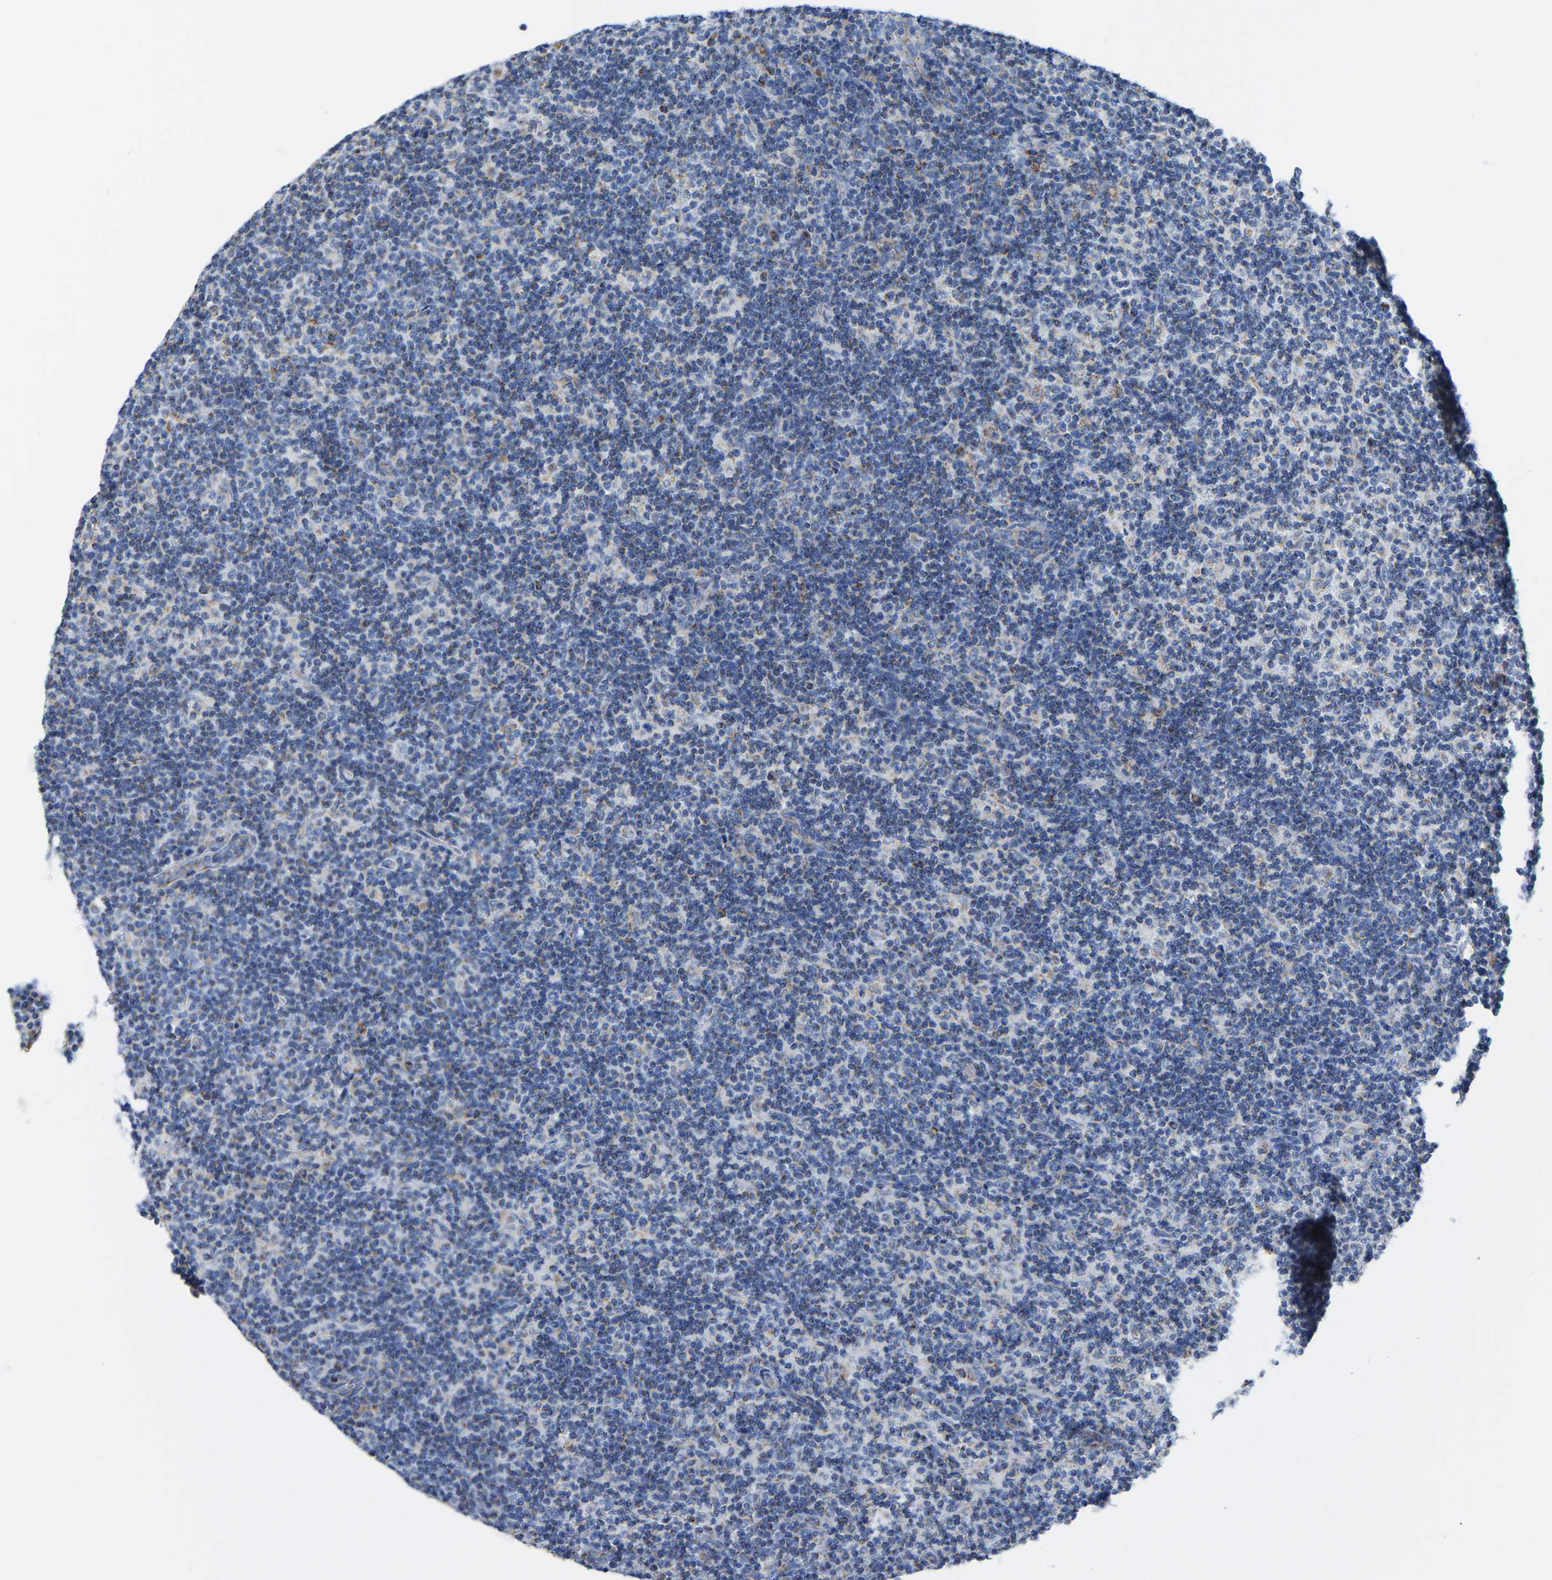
{"staining": {"intensity": "negative", "quantity": "none", "location": "none"}, "tissue": "lymph node", "cell_type": "Germinal center cells", "image_type": "normal", "snomed": [{"axis": "morphology", "description": "Normal tissue, NOS"}, {"axis": "morphology", "description": "Inflammation, NOS"}, {"axis": "topography", "description": "Lymph node"}], "caption": "Immunohistochemistry photomicrograph of unremarkable lymph node stained for a protein (brown), which displays no expression in germinal center cells. Nuclei are stained in blue.", "gene": "ETFA", "patient": {"sex": "male", "age": 55}}